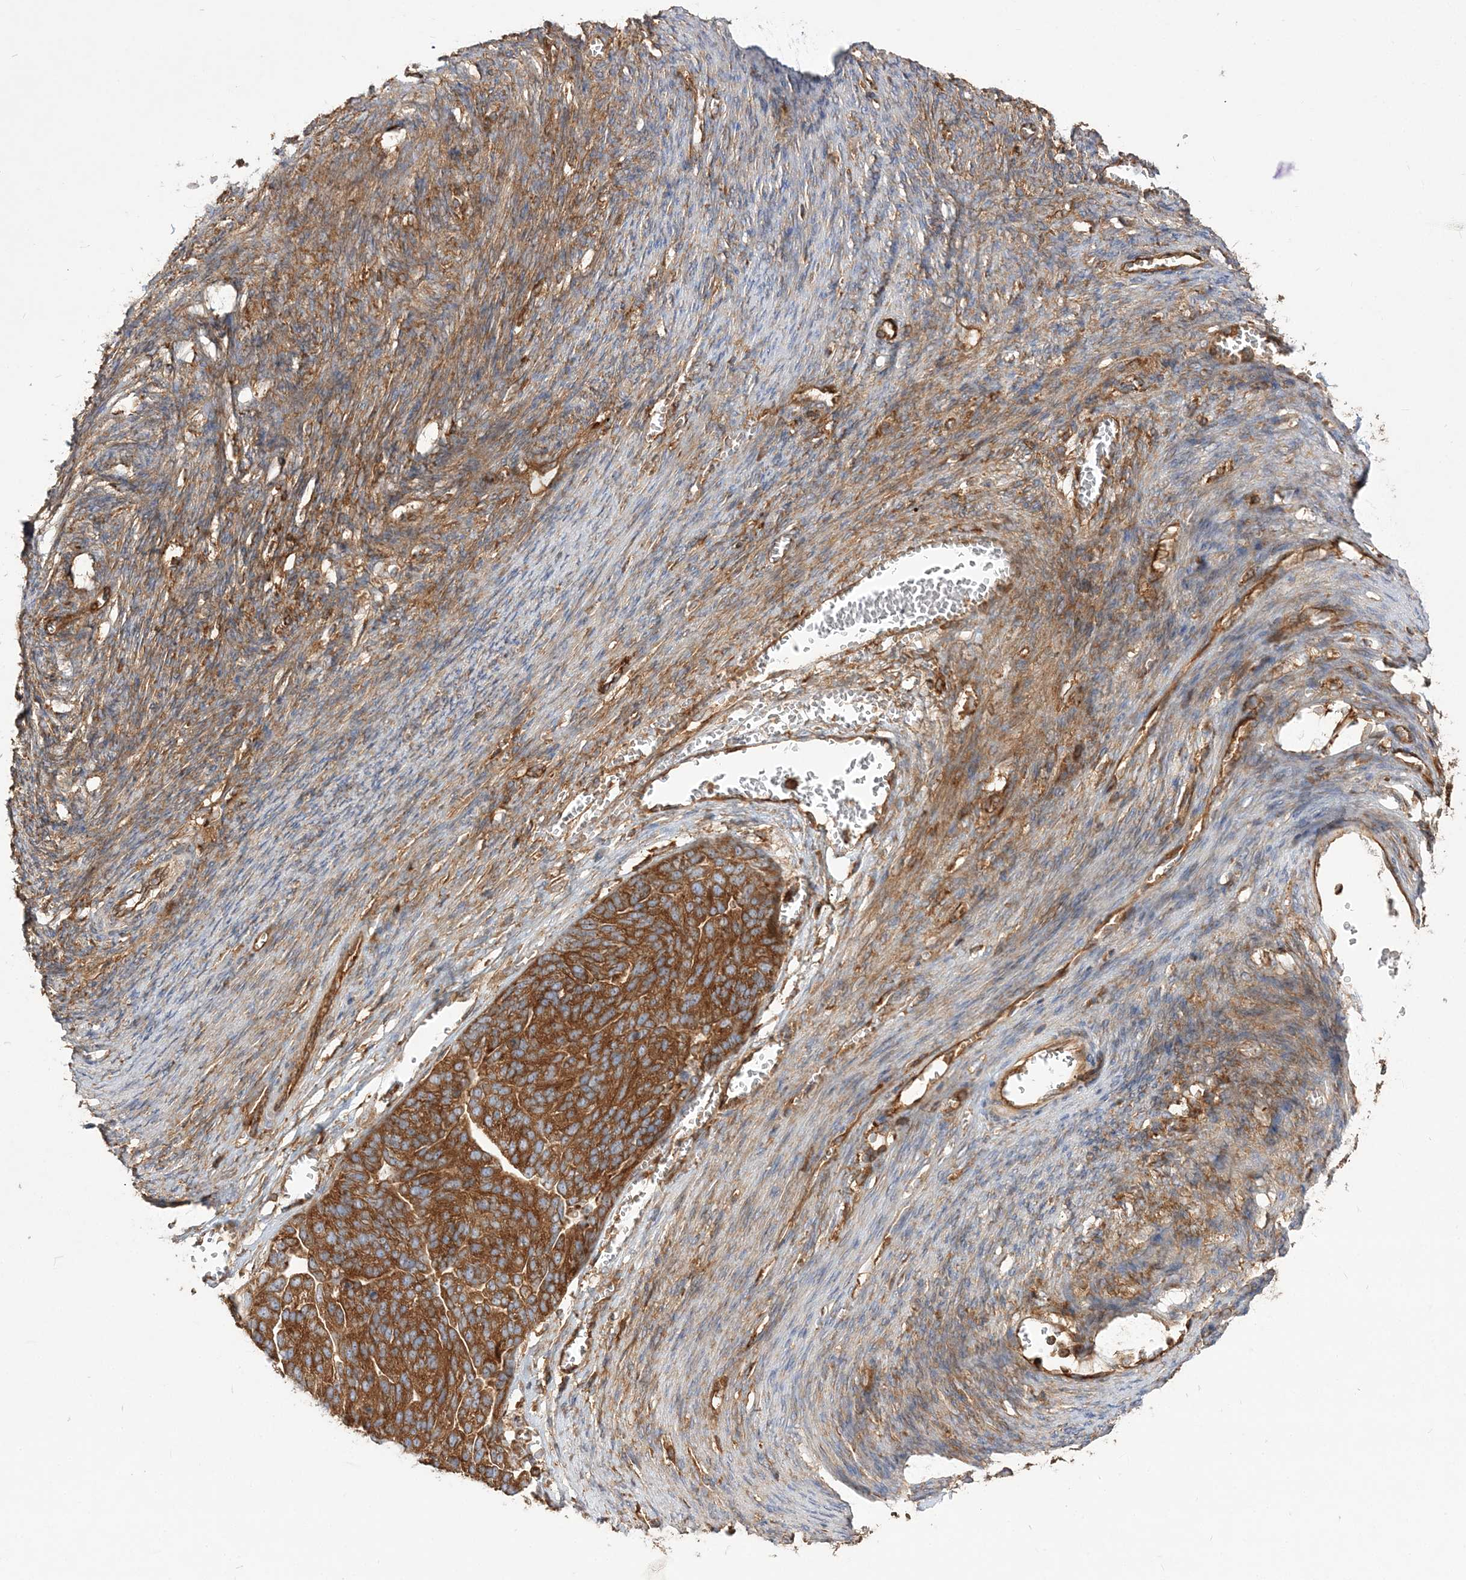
{"staining": {"intensity": "strong", "quantity": ">75%", "location": "cytoplasmic/membranous"}, "tissue": "ovarian cancer", "cell_type": "Tumor cells", "image_type": "cancer", "snomed": [{"axis": "morphology", "description": "Cystadenocarcinoma, serous, NOS"}, {"axis": "topography", "description": "Ovary"}], "caption": "High-power microscopy captured an immunohistochemistry histopathology image of ovarian cancer, revealing strong cytoplasmic/membranous staining in approximately >75% of tumor cells.", "gene": "TBC1D5", "patient": {"sex": "female", "age": 44}}